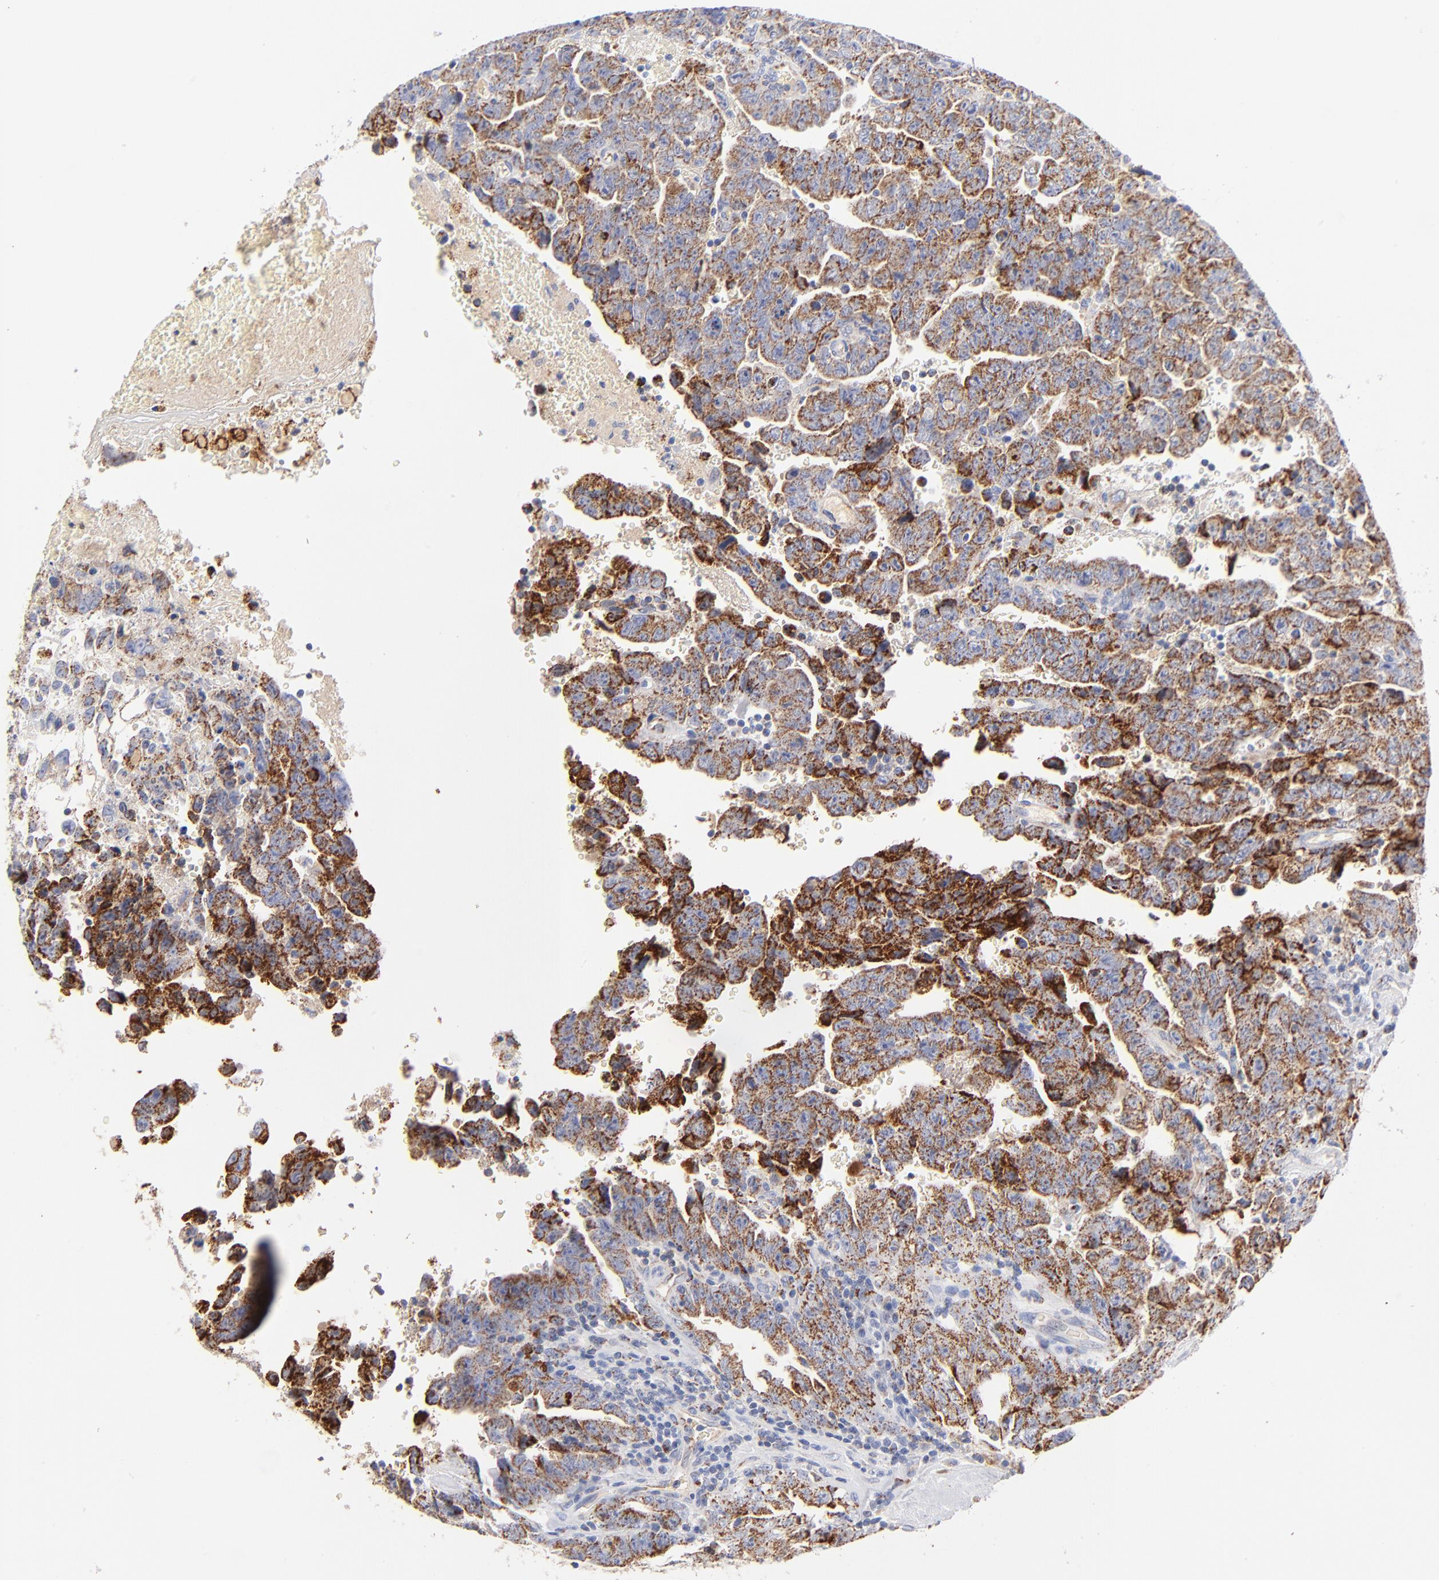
{"staining": {"intensity": "moderate", "quantity": ">75%", "location": "cytoplasmic/membranous"}, "tissue": "testis cancer", "cell_type": "Tumor cells", "image_type": "cancer", "snomed": [{"axis": "morphology", "description": "Carcinoma, Embryonal, NOS"}, {"axis": "topography", "description": "Testis"}], "caption": "Protein staining reveals moderate cytoplasmic/membranous staining in about >75% of tumor cells in testis cancer (embryonal carcinoma).", "gene": "DLAT", "patient": {"sex": "male", "age": 28}}